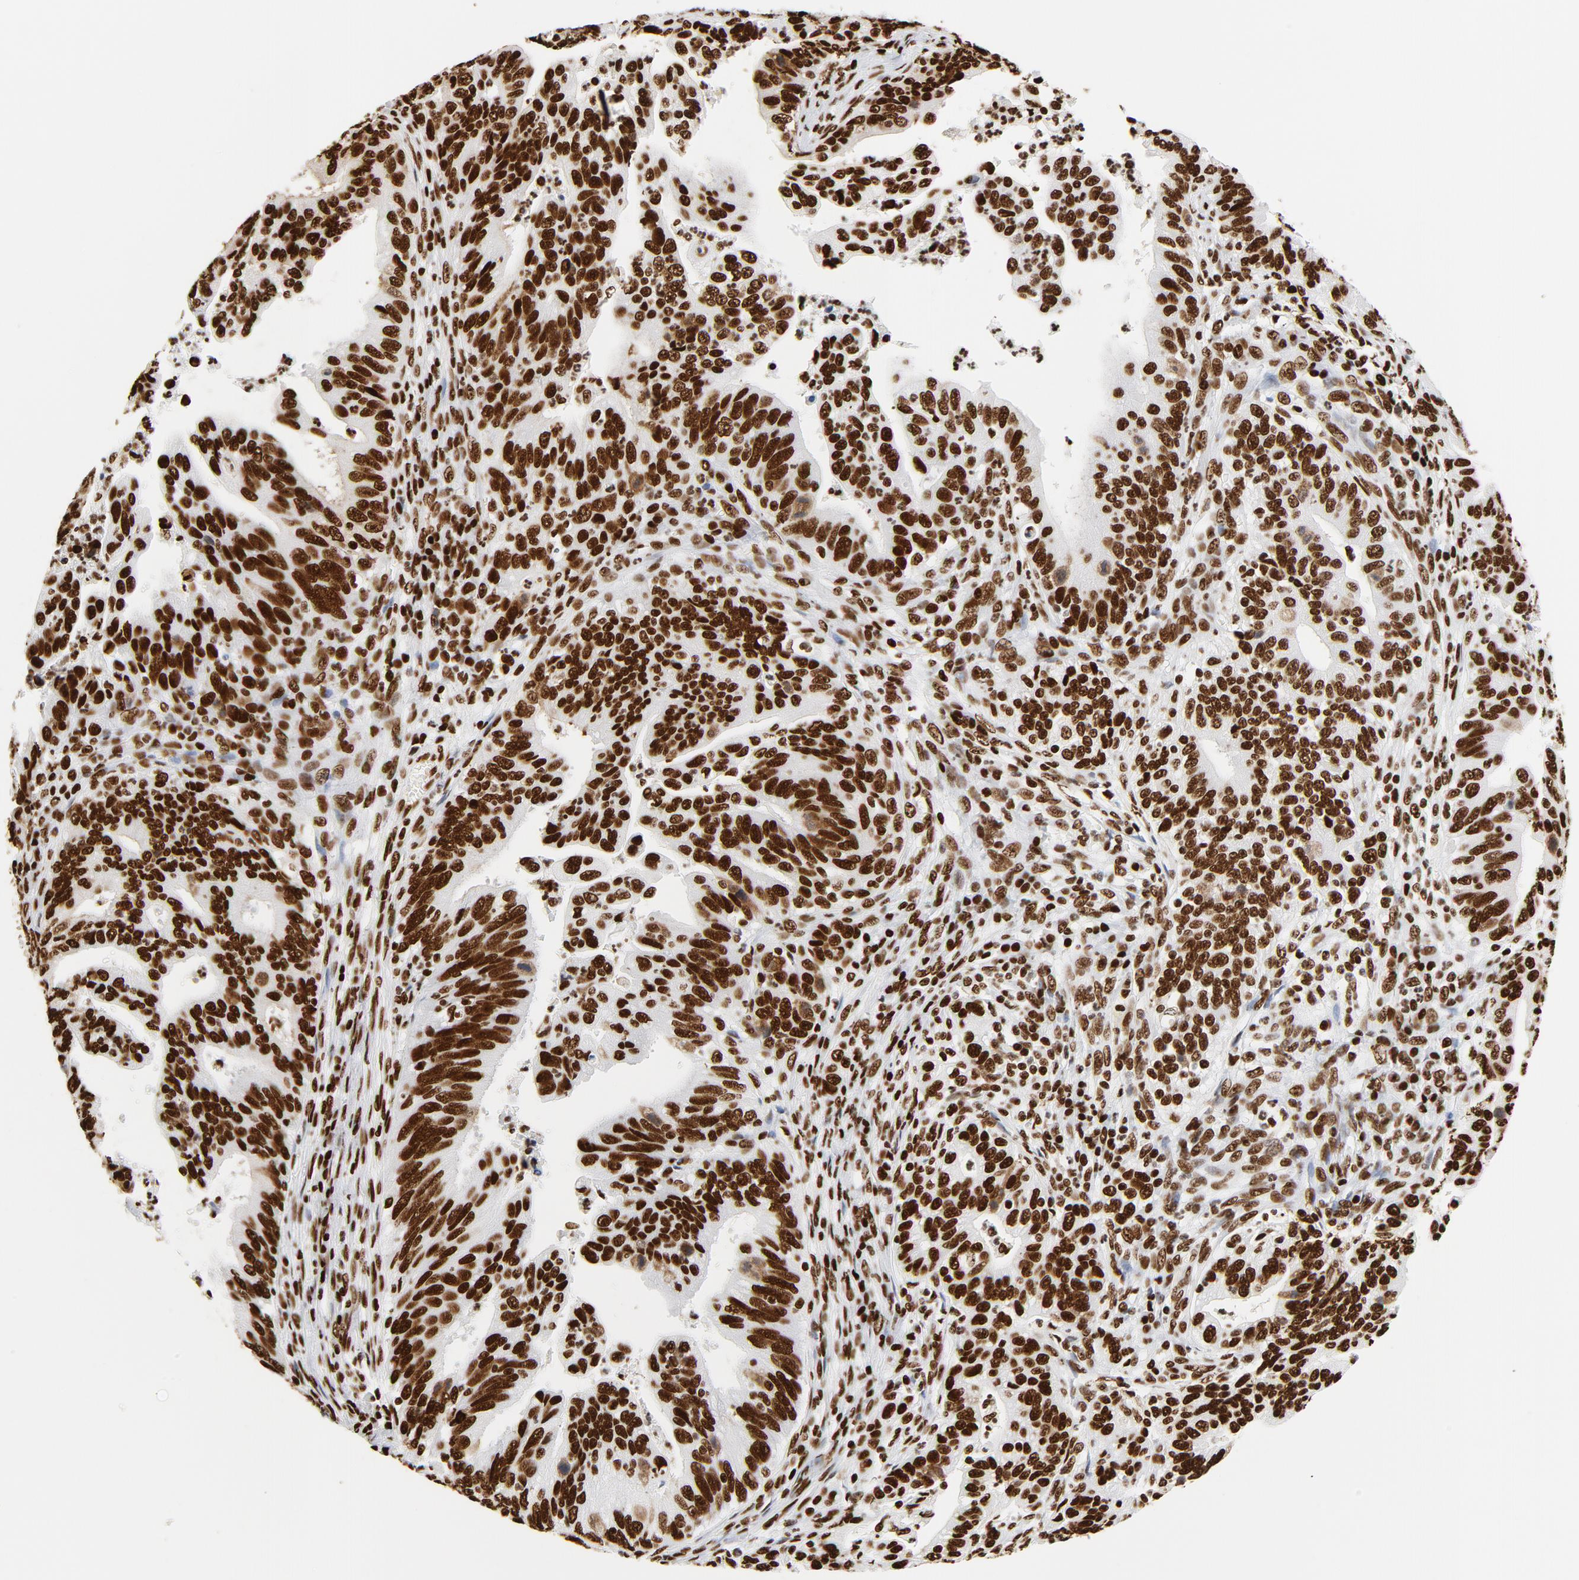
{"staining": {"intensity": "strong", "quantity": ">75%", "location": "cytoplasmic/membranous,nuclear"}, "tissue": "stomach cancer", "cell_type": "Tumor cells", "image_type": "cancer", "snomed": [{"axis": "morphology", "description": "Adenocarcinoma, NOS"}, {"axis": "topography", "description": "Stomach, upper"}], "caption": "Strong cytoplasmic/membranous and nuclear expression is present in about >75% of tumor cells in stomach cancer.", "gene": "XRCC6", "patient": {"sex": "female", "age": 50}}